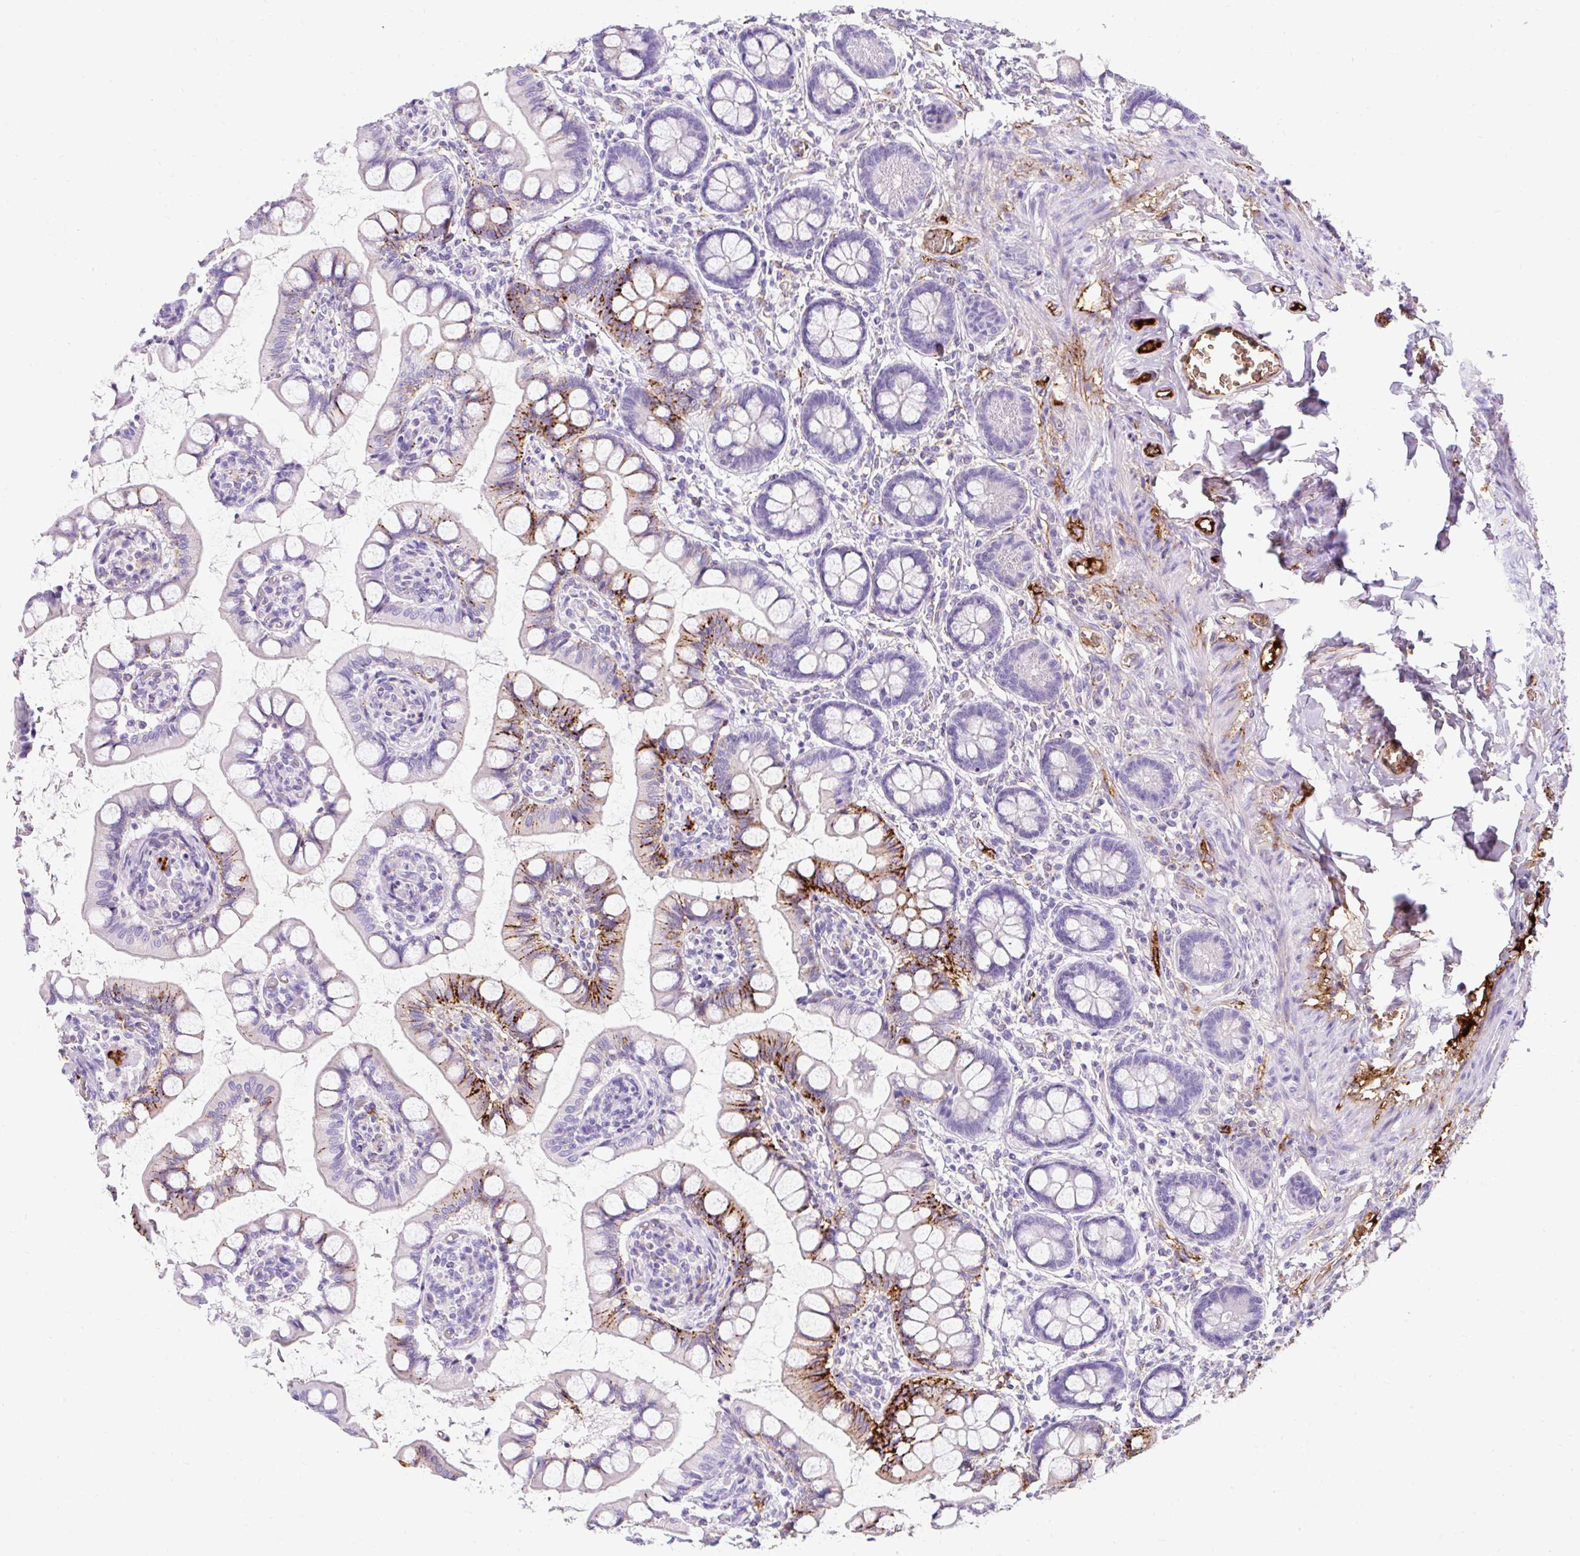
{"staining": {"intensity": "strong", "quantity": "<25%", "location": "cytoplasmic/membranous"}, "tissue": "small intestine", "cell_type": "Glandular cells", "image_type": "normal", "snomed": [{"axis": "morphology", "description": "Normal tissue, NOS"}, {"axis": "topography", "description": "Small intestine"}], "caption": "A medium amount of strong cytoplasmic/membranous staining is identified in about <25% of glandular cells in normal small intestine.", "gene": "APOC2", "patient": {"sex": "male", "age": 52}}